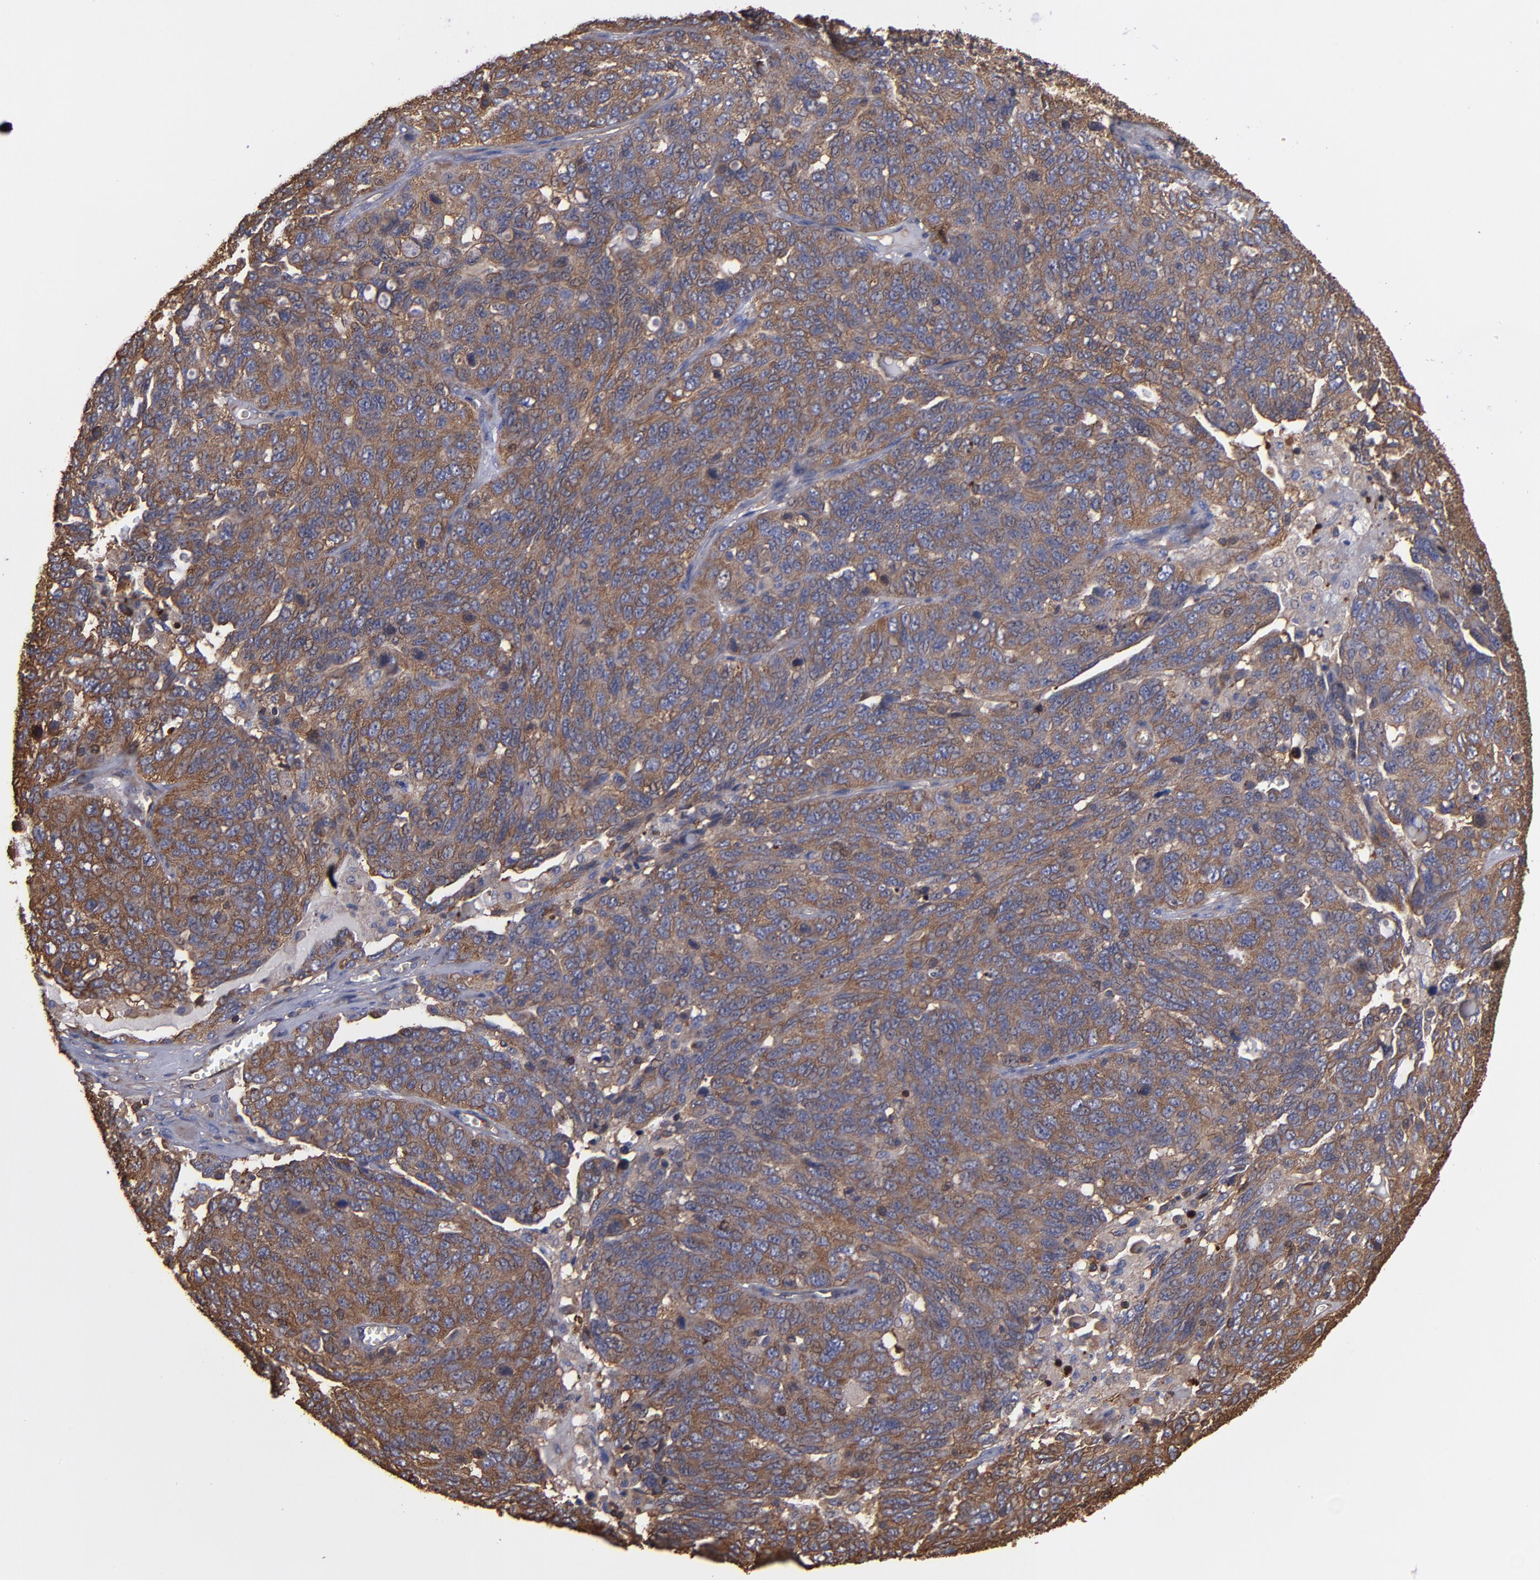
{"staining": {"intensity": "moderate", "quantity": ">75%", "location": "cytoplasmic/membranous"}, "tissue": "ovarian cancer", "cell_type": "Tumor cells", "image_type": "cancer", "snomed": [{"axis": "morphology", "description": "Cystadenocarcinoma, serous, NOS"}, {"axis": "topography", "description": "Ovary"}], "caption": "Immunohistochemistry (IHC) of human ovarian cancer demonstrates medium levels of moderate cytoplasmic/membranous staining in about >75% of tumor cells. The protein of interest is stained brown, and the nuclei are stained in blue (DAB IHC with brightfield microscopy, high magnification).", "gene": "ACTN4", "patient": {"sex": "female", "age": 71}}